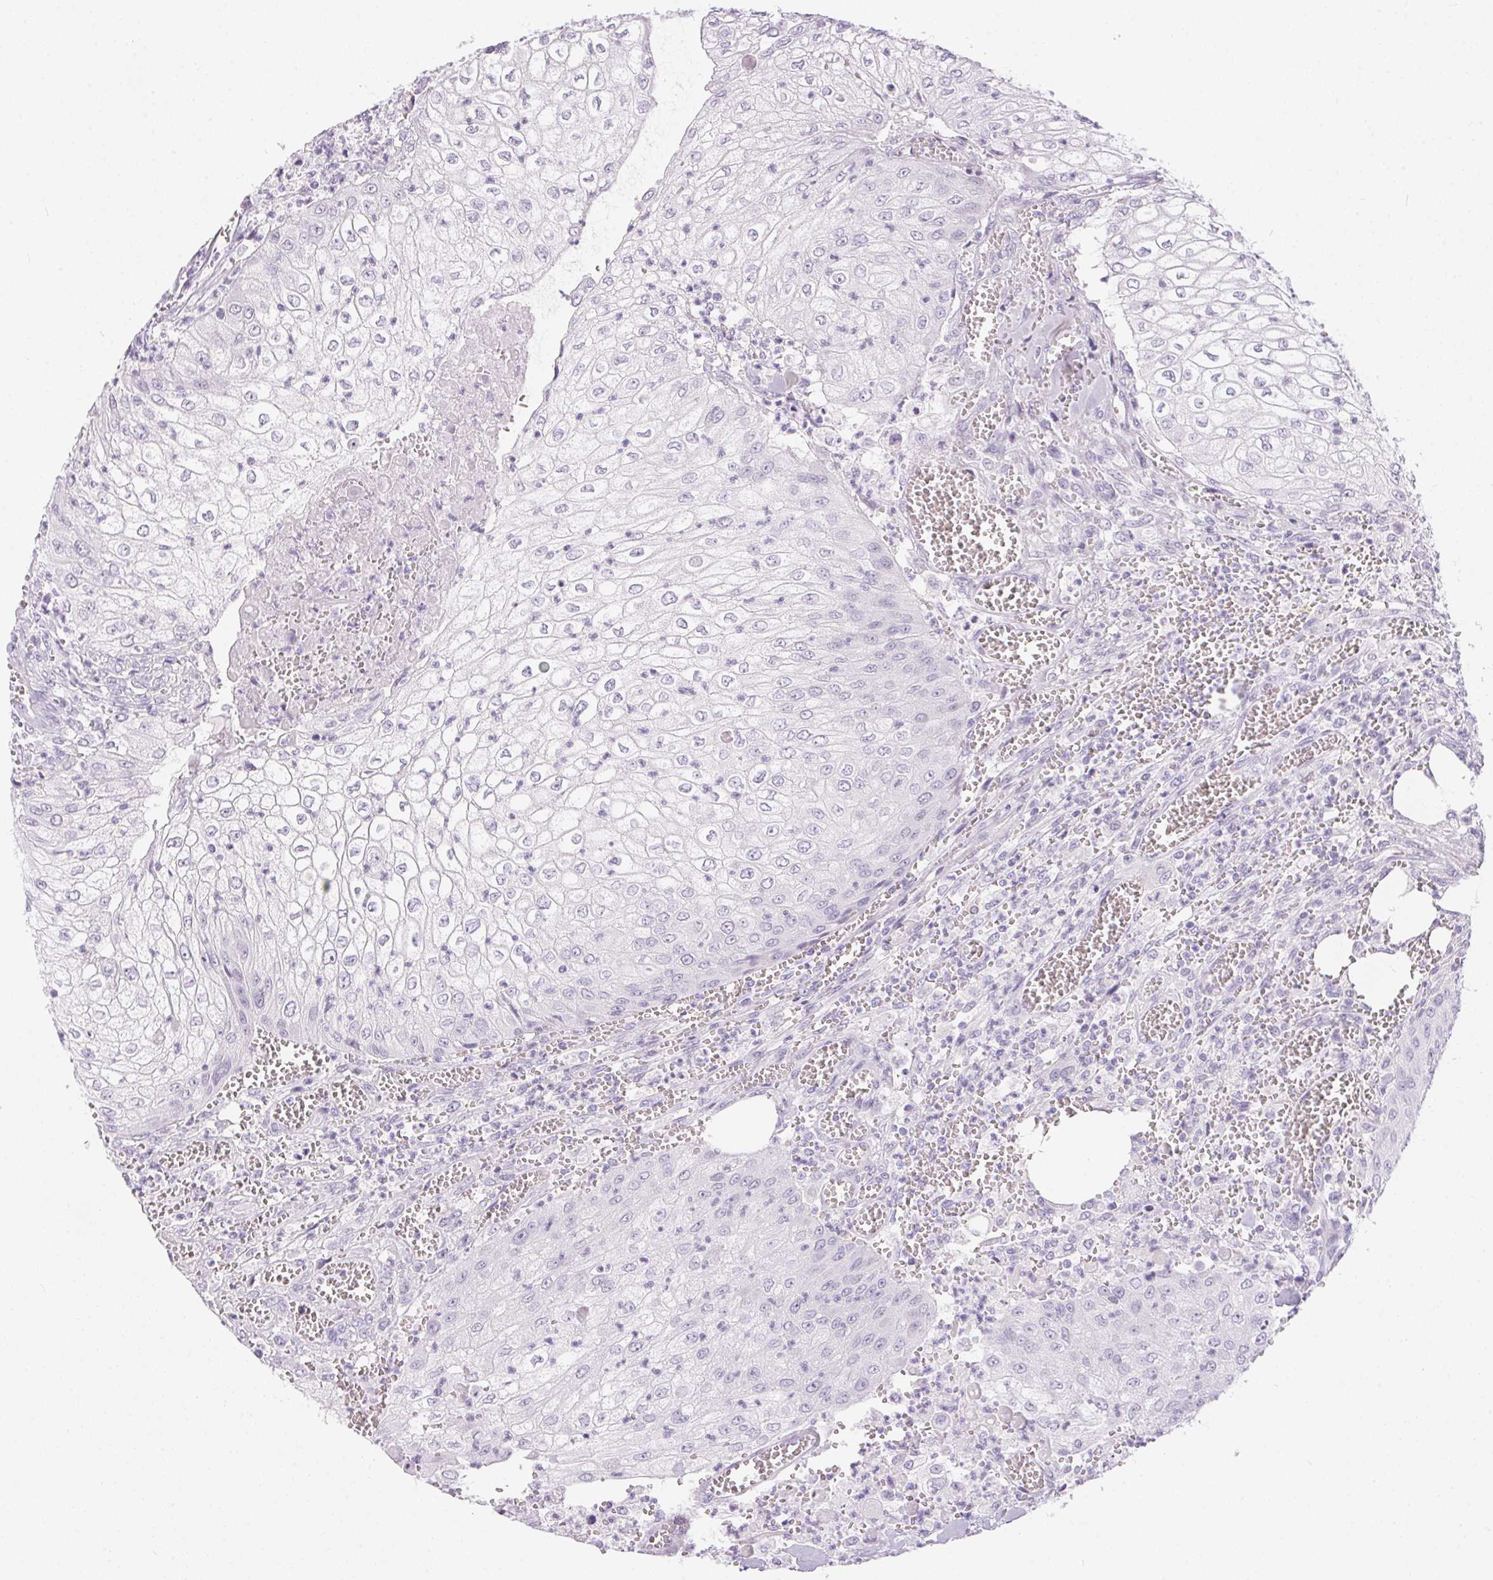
{"staining": {"intensity": "negative", "quantity": "none", "location": "none"}, "tissue": "urothelial cancer", "cell_type": "Tumor cells", "image_type": "cancer", "snomed": [{"axis": "morphology", "description": "Urothelial carcinoma, High grade"}, {"axis": "topography", "description": "Urinary bladder"}], "caption": "IHC histopathology image of high-grade urothelial carcinoma stained for a protein (brown), which shows no staining in tumor cells. Nuclei are stained in blue.", "gene": "CADPS", "patient": {"sex": "male", "age": 62}}